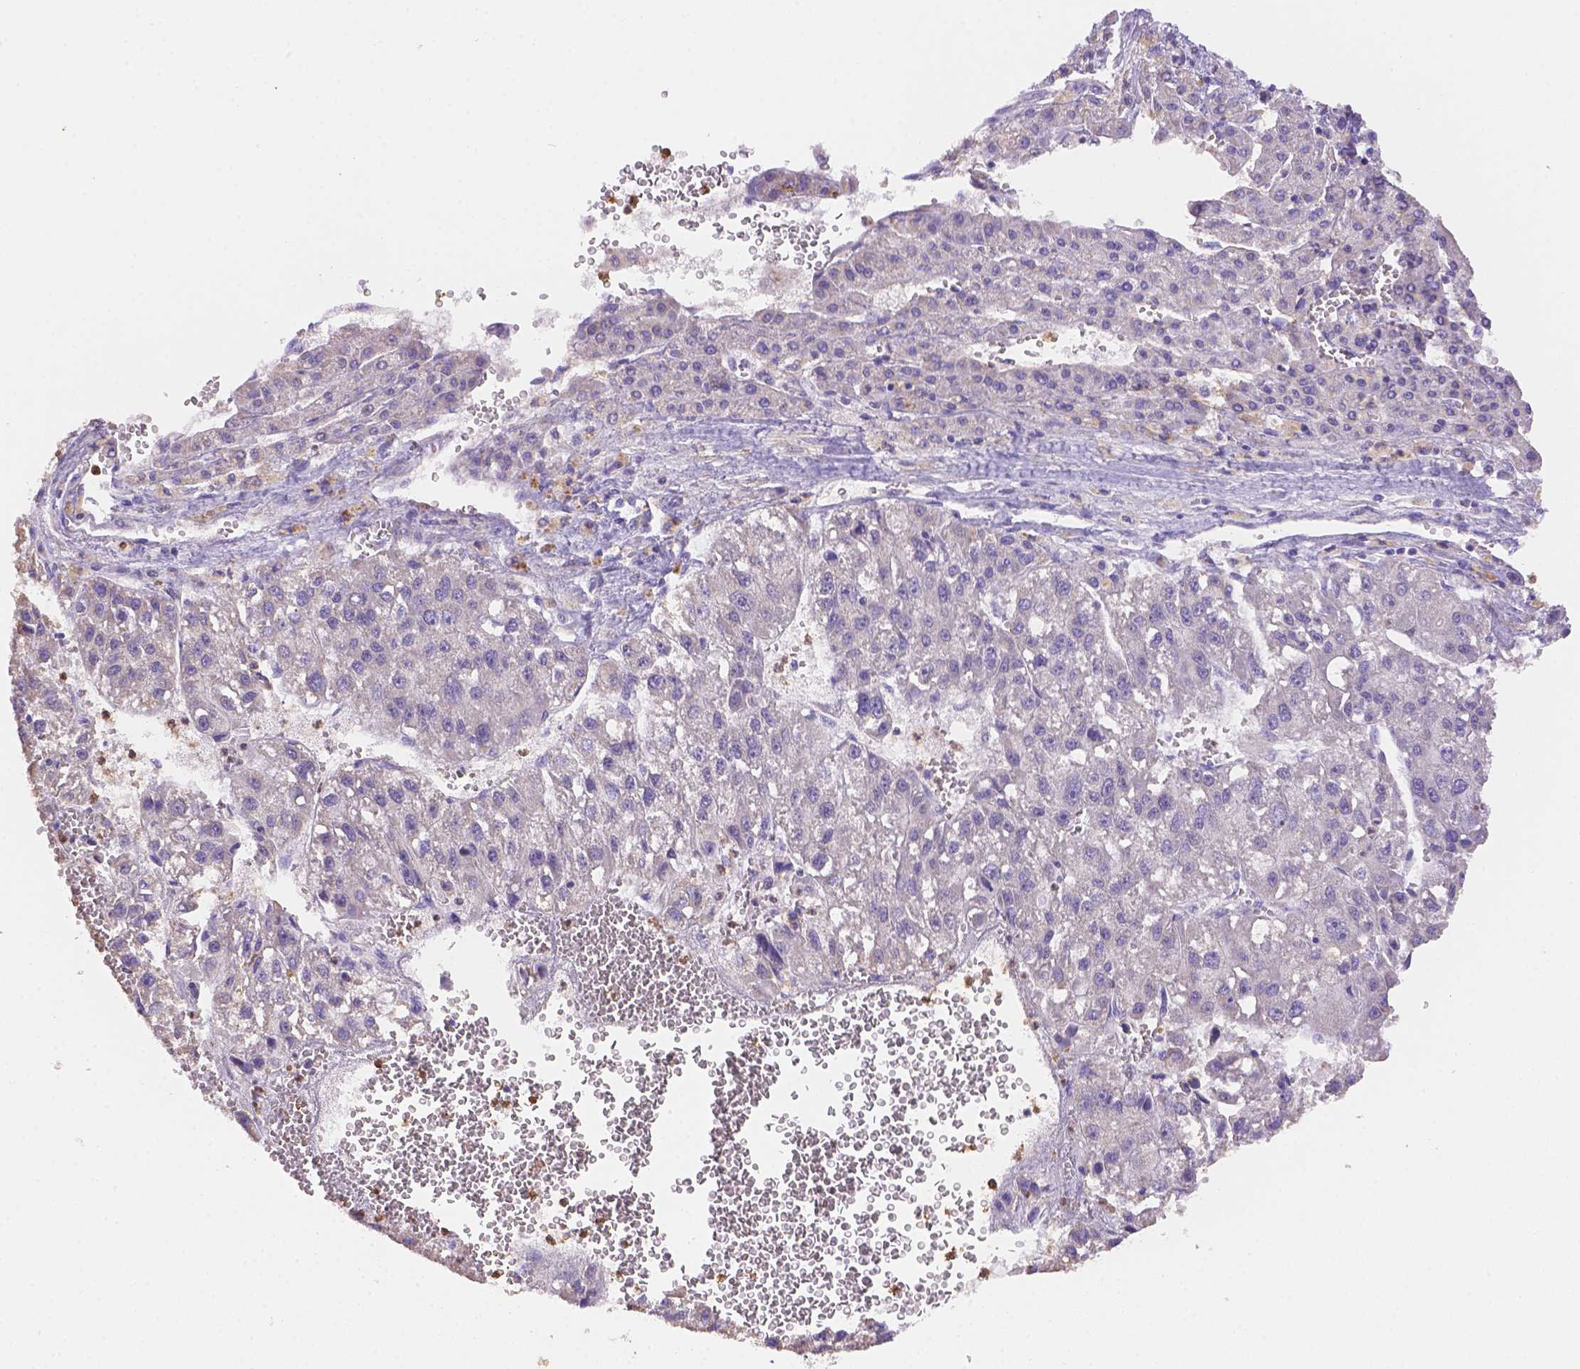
{"staining": {"intensity": "negative", "quantity": "none", "location": "none"}, "tissue": "liver cancer", "cell_type": "Tumor cells", "image_type": "cancer", "snomed": [{"axis": "morphology", "description": "Carcinoma, Hepatocellular, NOS"}, {"axis": "topography", "description": "Liver"}], "caption": "A micrograph of human liver cancer is negative for staining in tumor cells. (Stains: DAB IHC with hematoxylin counter stain, Microscopy: brightfield microscopy at high magnification).", "gene": "NXPE2", "patient": {"sex": "female", "age": 70}}